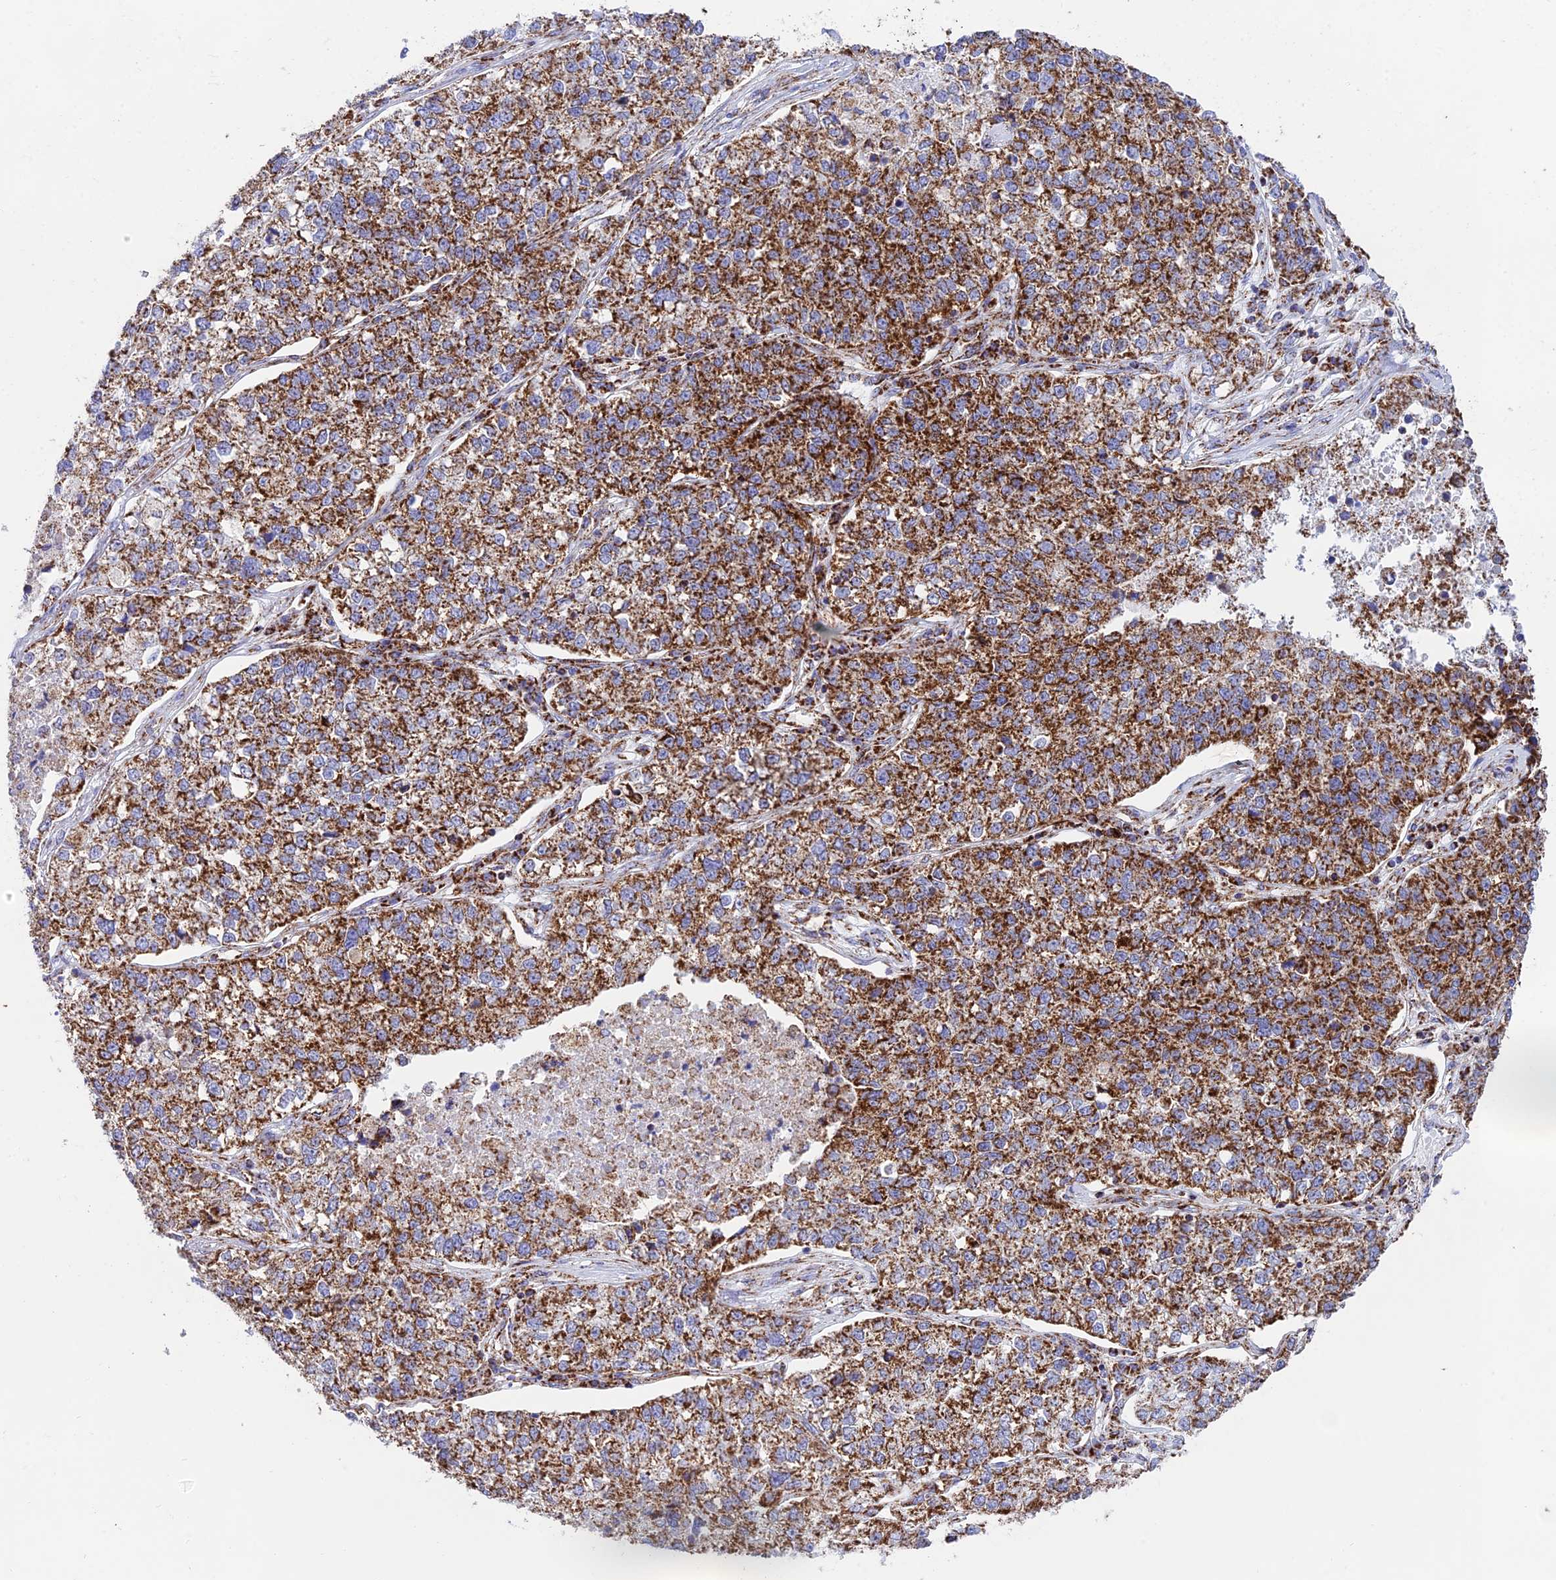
{"staining": {"intensity": "strong", "quantity": ">75%", "location": "cytoplasmic/membranous"}, "tissue": "lung cancer", "cell_type": "Tumor cells", "image_type": "cancer", "snomed": [{"axis": "morphology", "description": "Adenocarcinoma, NOS"}, {"axis": "topography", "description": "Lung"}], "caption": "High-magnification brightfield microscopy of lung cancer stained with DAB (3,3'-diaminobenzidine) (brown) and counterstained with hematoxylin (blue). tumor cells exhibit strong cytoplasmic/membranous positivity is present in about>75% of cells.", "gene": "CHCHD3", "patient": {"sex": "male", "age": 49}}